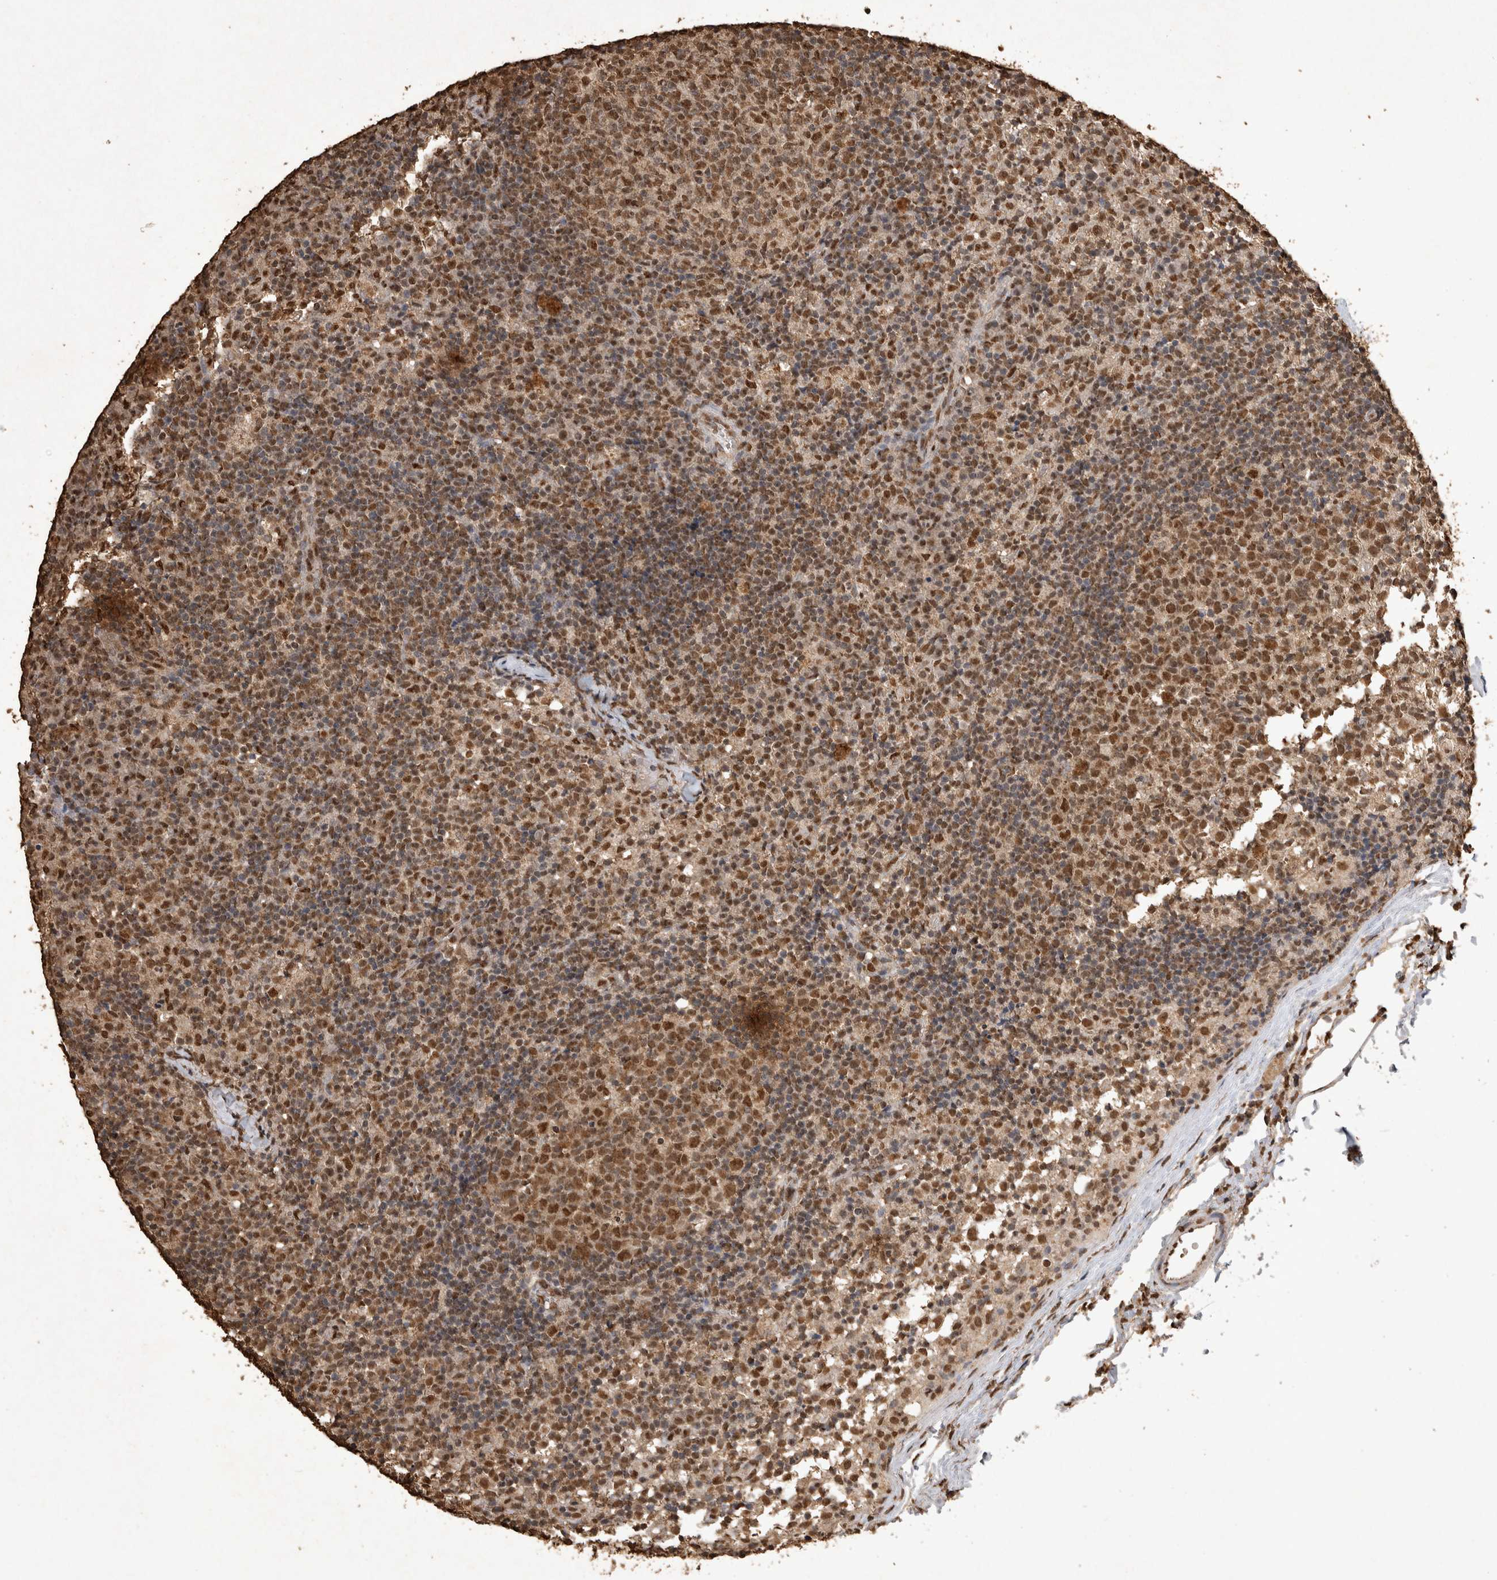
{"staining": {"intensity": "moderate", "quantity": ">75%", "location": "nuclear"}, "tissue": "lymph node", "cell_type": "Germinal center cells", "image_type": "normal", "snomed": [{"axis": "morphology", "description": "Normal tissue, NOS"}, {"axis": "morphology", "description": "Inflammation, NOS"}, {"axis": "topography", "description": "Lymph node"}], "caption": "Moderate nuclear expression for a protein is identified in approximately >75% of germinal center cells of normal lymph node using immunohistochemistry.", "gene": "OAS2", "patient": {"sex": "male", "age": 55}}